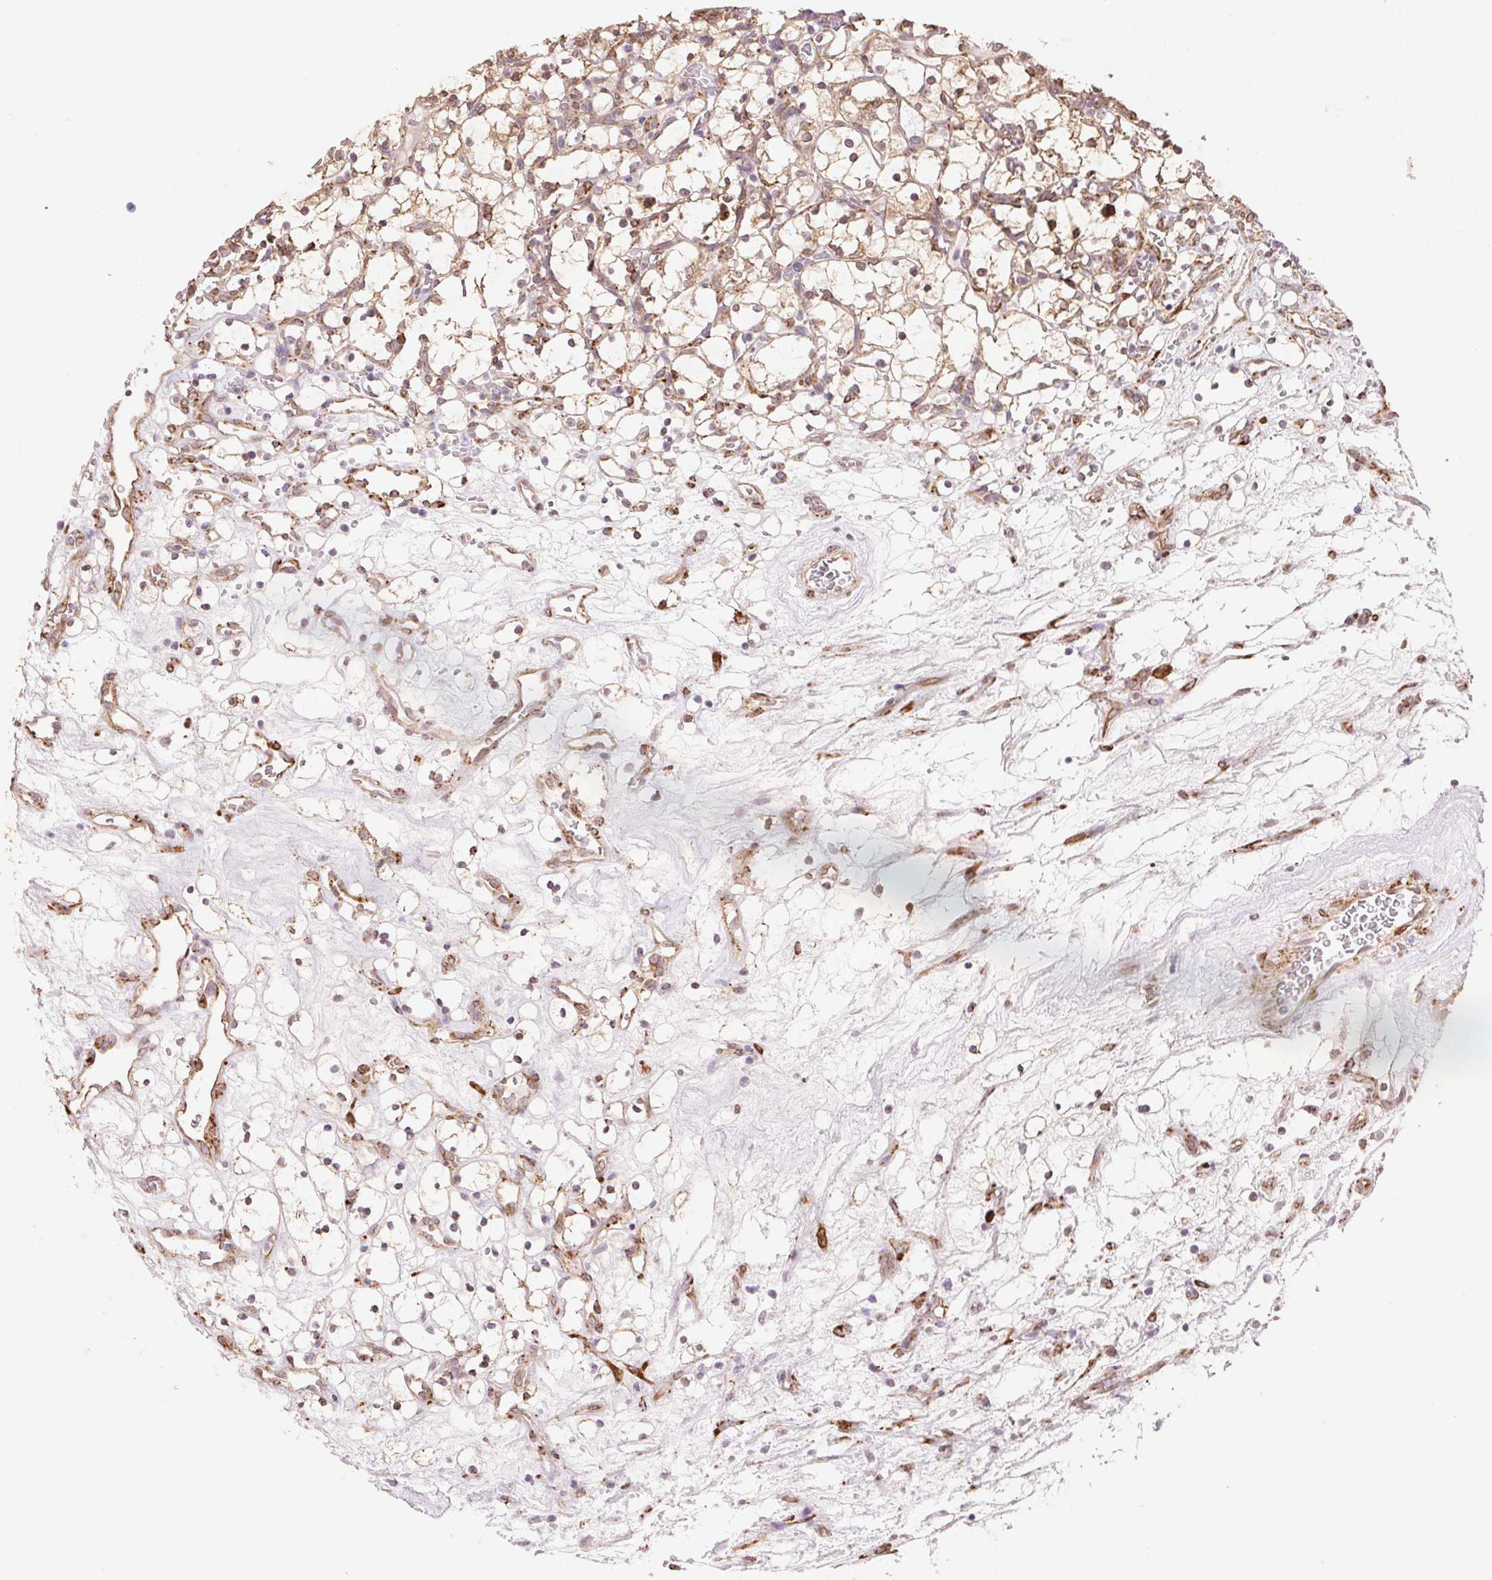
{"staining": {"intensity": "weak", "quantity": ">75%", "location": "cytoplasmic/membranous"}, "tissue": "renal cancer", "cell_type": "Tumor cells", "image_type": "cancer", "snomed": [{"axis": "morphology", "description": "Adenocarcinoma, NOS"}, {"axis": "topography", "description": "Kidney"}], "caption": "Renal adenocarcinoma was stained to show a protein in brown. There is low levels of weak cytoplasmic/membranous expression in about >75% of tumor cells.", "gene": "FKBP10", "patient": {"sex": "female", "age": 69}}